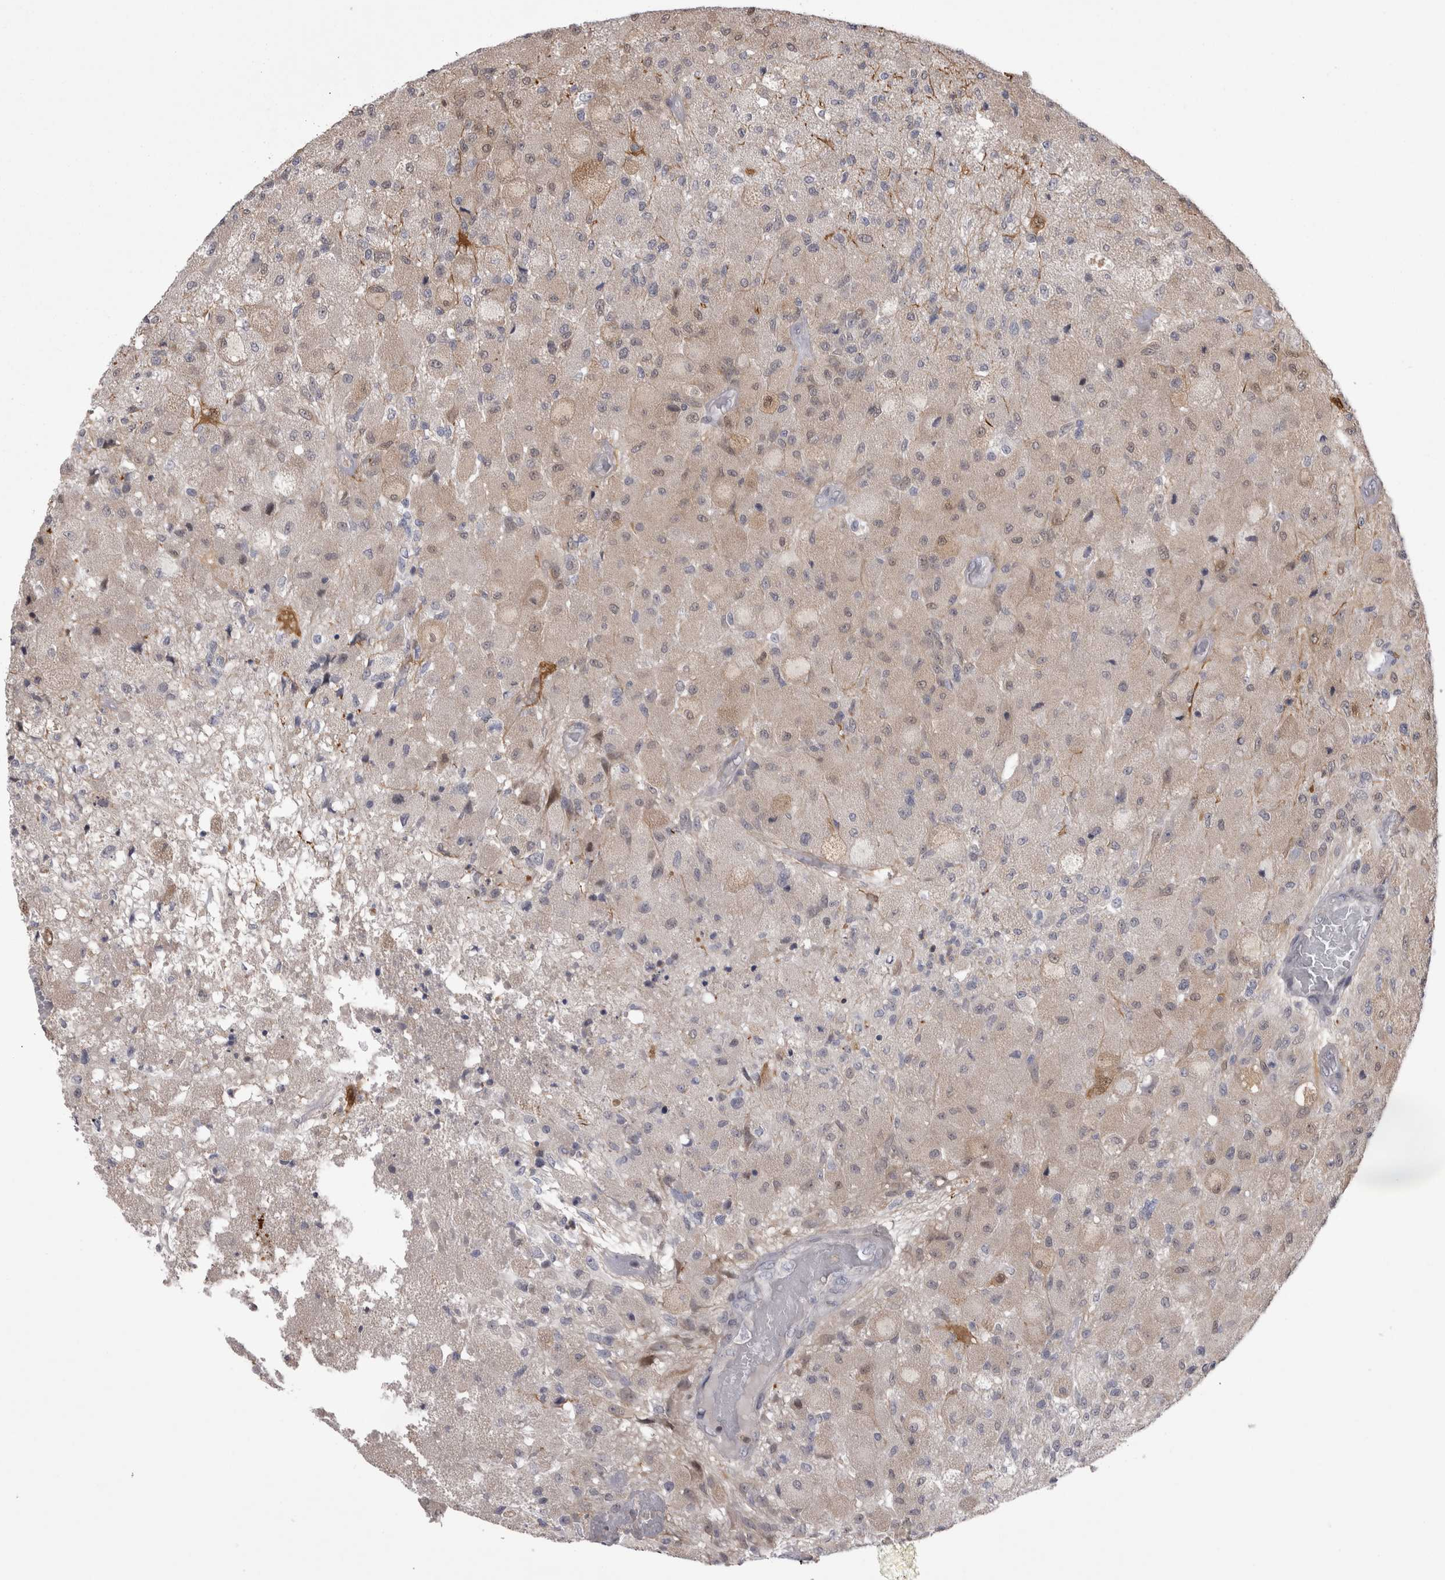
{"staining": {"intensity": "negative", "quantity": "none", "location": "none"}, "tissue": "glioma", "cell_type": "Tumor cells", "image_type": "cancer", "snomed": [{"axis": "morphology", "description": "Normal tissue, NOS"}, {"axis": "morphology", "description": "Glioma, malignant, High grade"}, {"axis": "topography", "description": "Cerebral cortex"}], "caption": "IHC image of neoplastic tissue: human malignant glioma (high-grade) stained with DAB (3,3'-diaminobenzidine) reveals no significant protein positivity in tumor cells.", "gene": "CHIC2", "patient": {"sex": "male", "age": 77}}